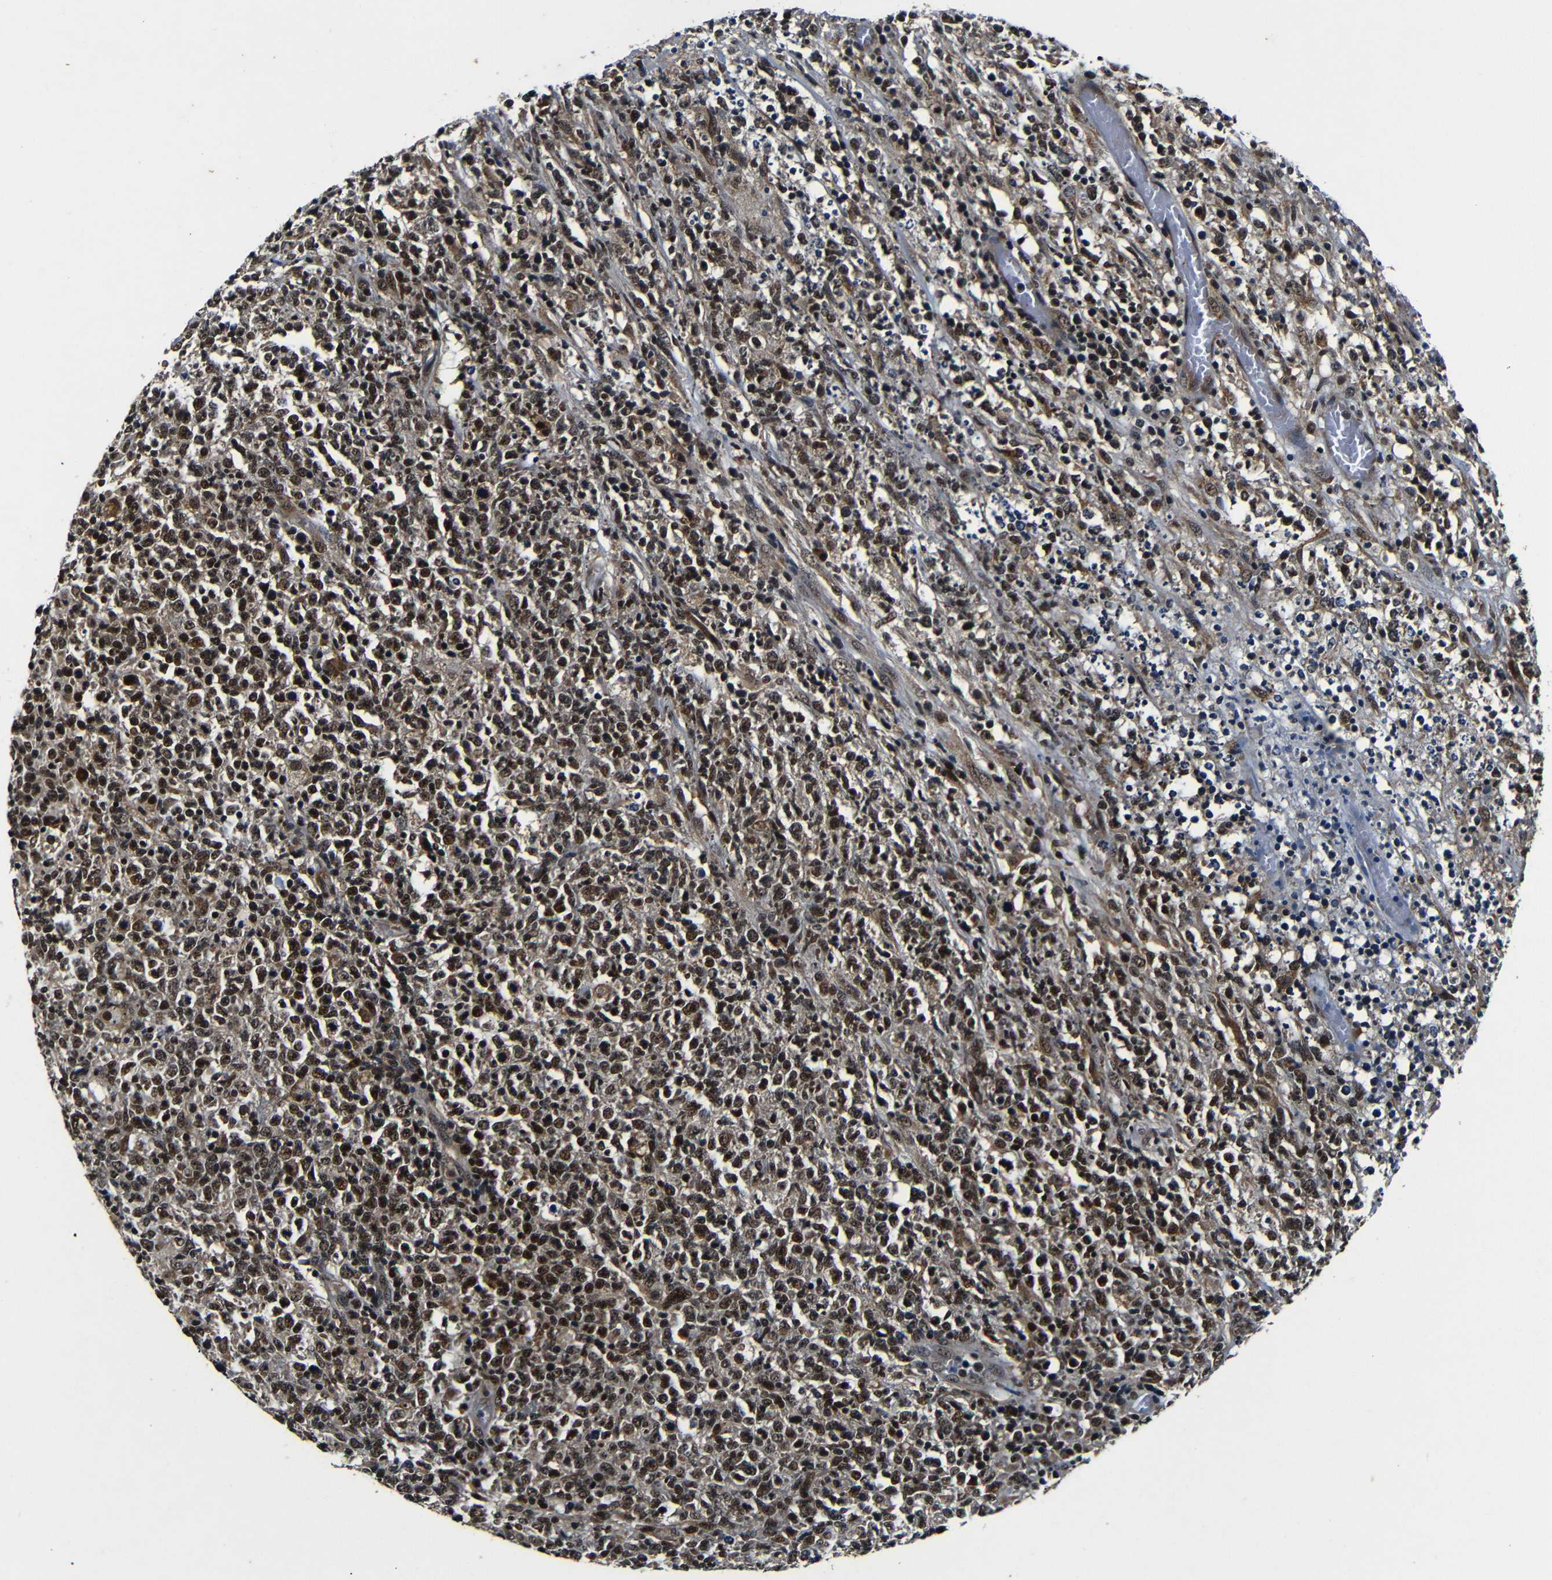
{"staining": {"intensity": "strong", "quantity": ">75%", "location": "nuclear"}, "tissue": "lymphoma", "cell_type": "Tumor cells", "image_type": "cancer", "snomed": [{"axis": "morphology", "description": "Malignant lymphoma, non-Hodgkin's type, High grade"}, {"axis": "topography", "description": "Lymph node"}], "caption": "Strong nuclear staining for a protein is appreciated in about >75% of tumor cells of malignant lymphoma, non-Hodgkin's type (high-grade) using immunohistochemistry.", "gene": "FOXD4", "patient": {"sex": "female", "age": 84}}